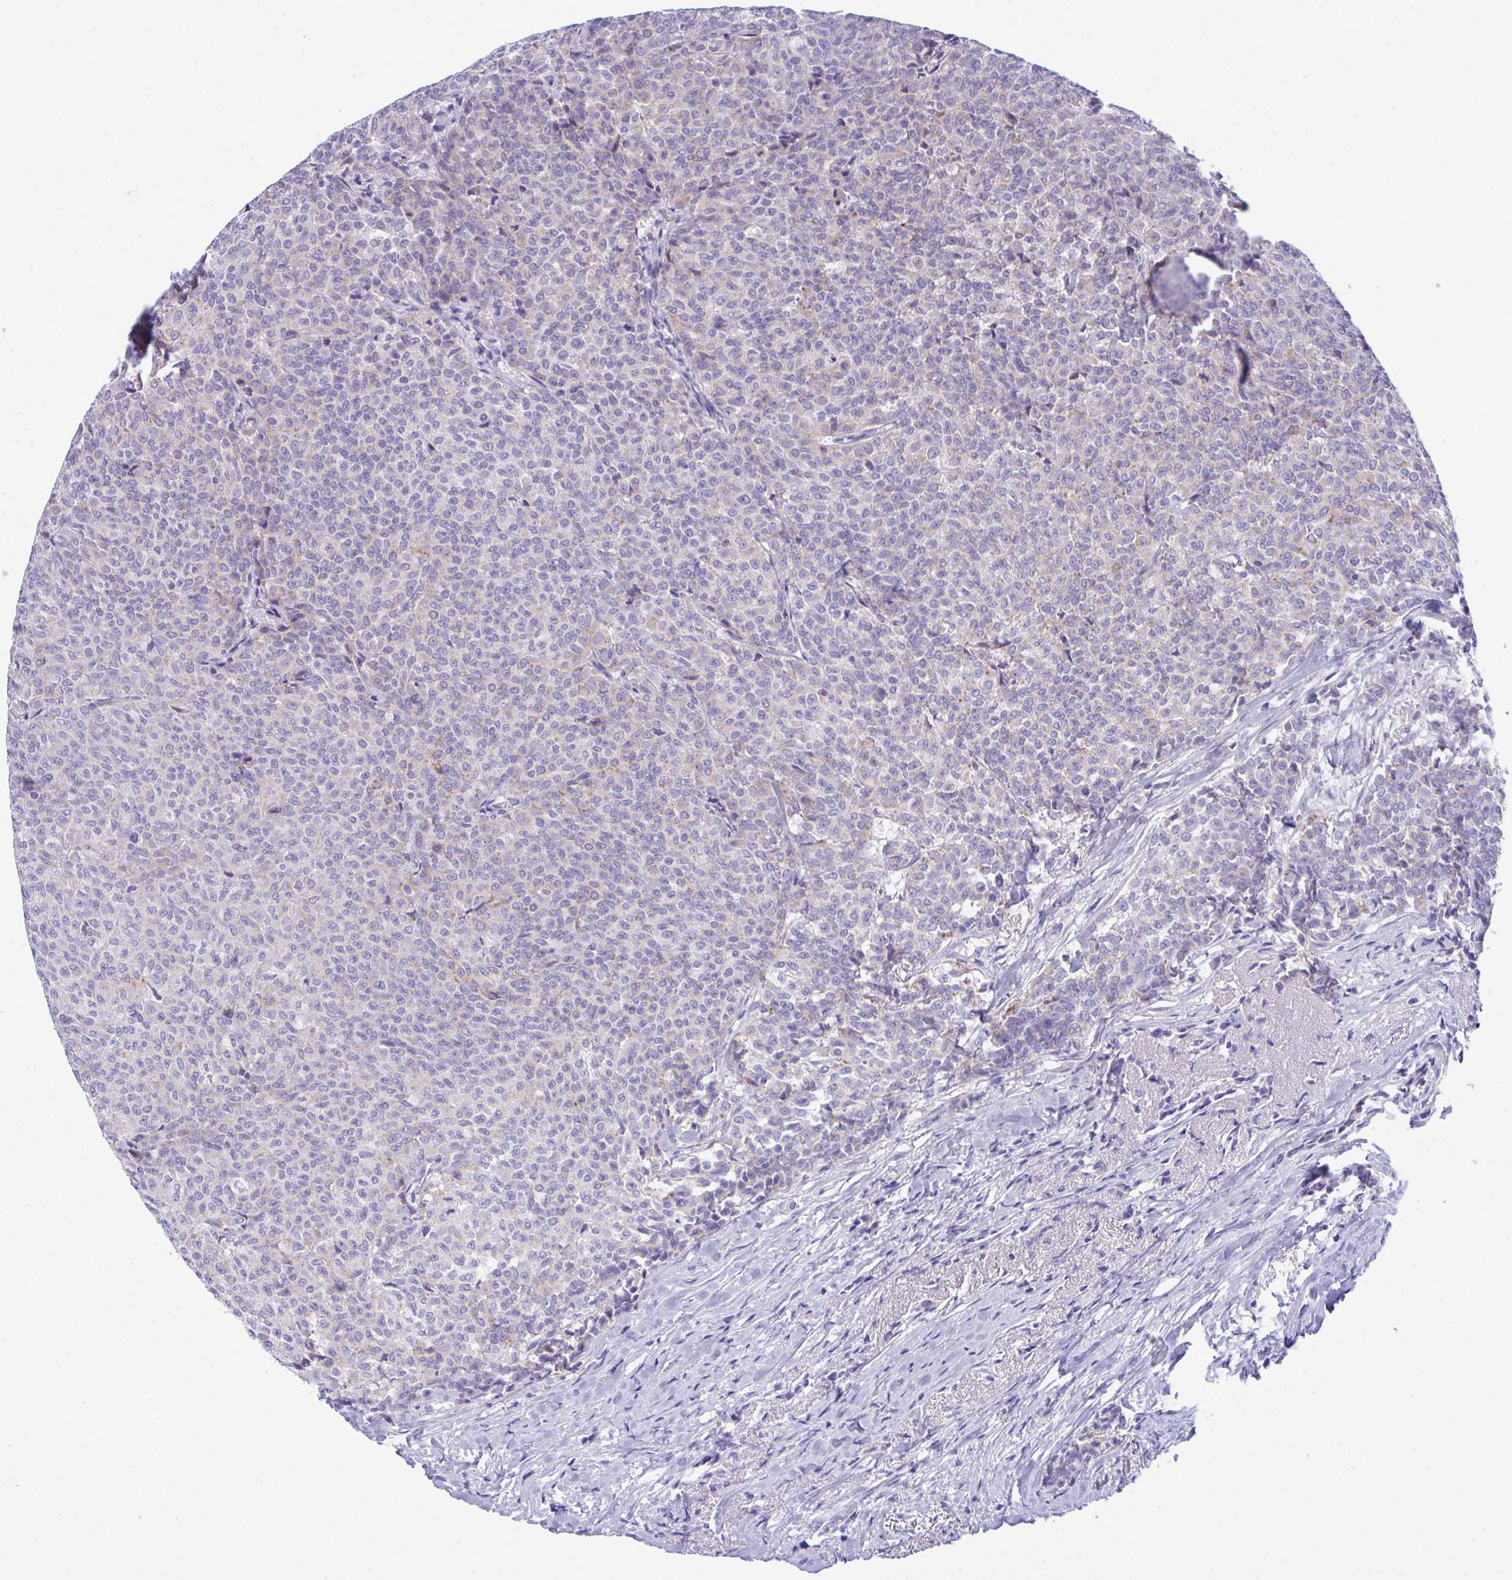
{"staining": {"intensity": "weak", "quantity": "<25%", "location": "cytoplasmic/membranous"}, "tissue": "breast cancer", "cell_type": "Tumor cells", "image_type": "cancer", "snomed": [{"axis": "morphology", "description": "Duct carcinoma"}, {"axis": "topography", "description": "Breast"}], "caption": "Tumor cells show no significant expression in infiltrating ductal carcinoma (breast).", "gene": "TMEM106B", "patient": {"sex": "female", "age": 91}}